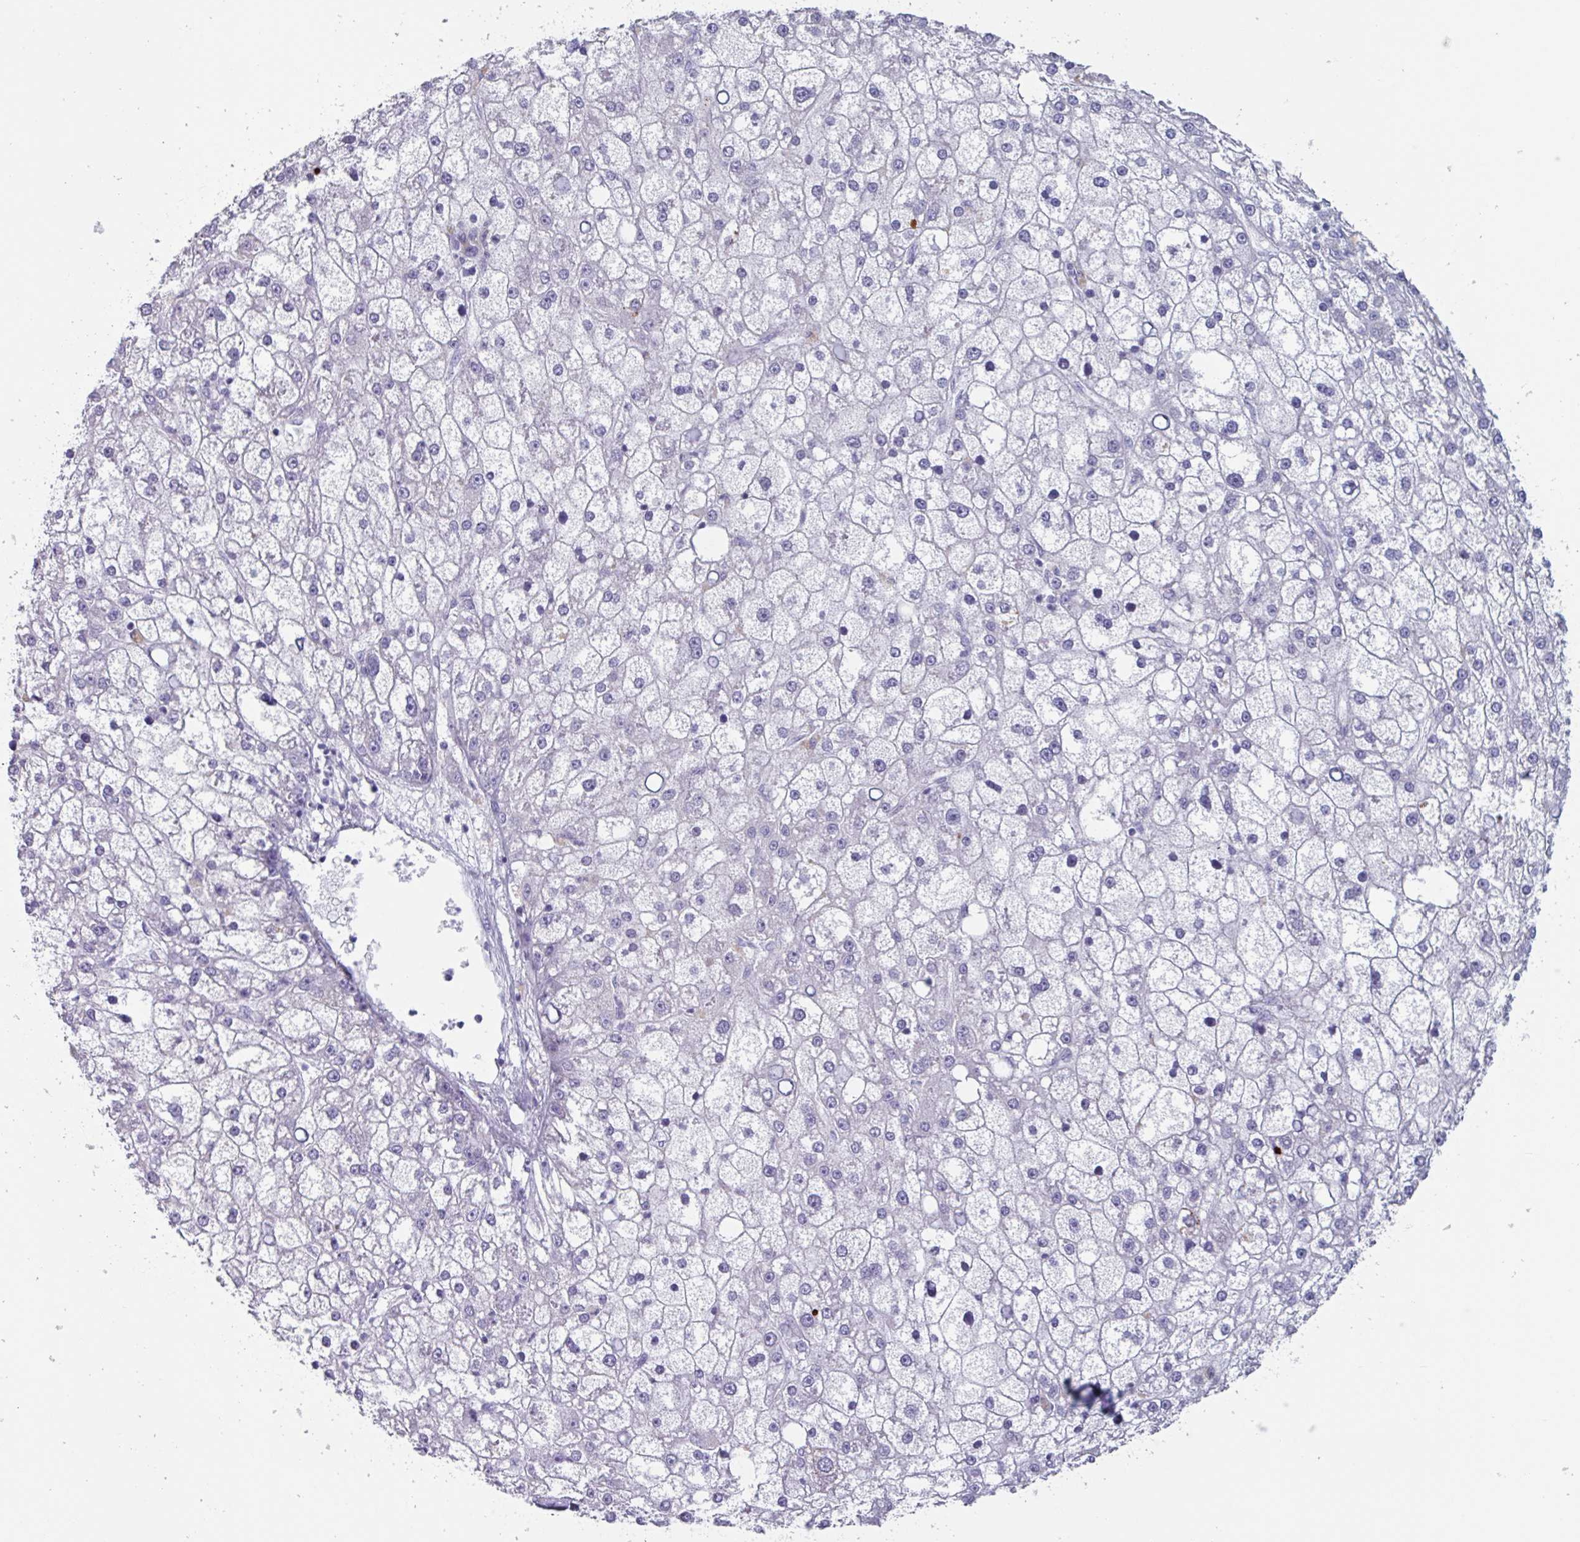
{"staining": {"intensity": "negative", "quantity": "none", "location": "none"}, "tissue": "liver cancer", "cell_type": "Tumor cells", "image_type": "cancer", "snomed": [{"axis": "morphology", "description": "Carcinoma, Hepatocellular, NOS"}, {"axis": "topography", "description": "Liver"}], "caption": "Human liver cancer stained for a protein using immunohistochemistry (IHC) displays no expression in tumor cells.", "gene": "OR2T10", "patient": {"sex": "male", "age": 67}}